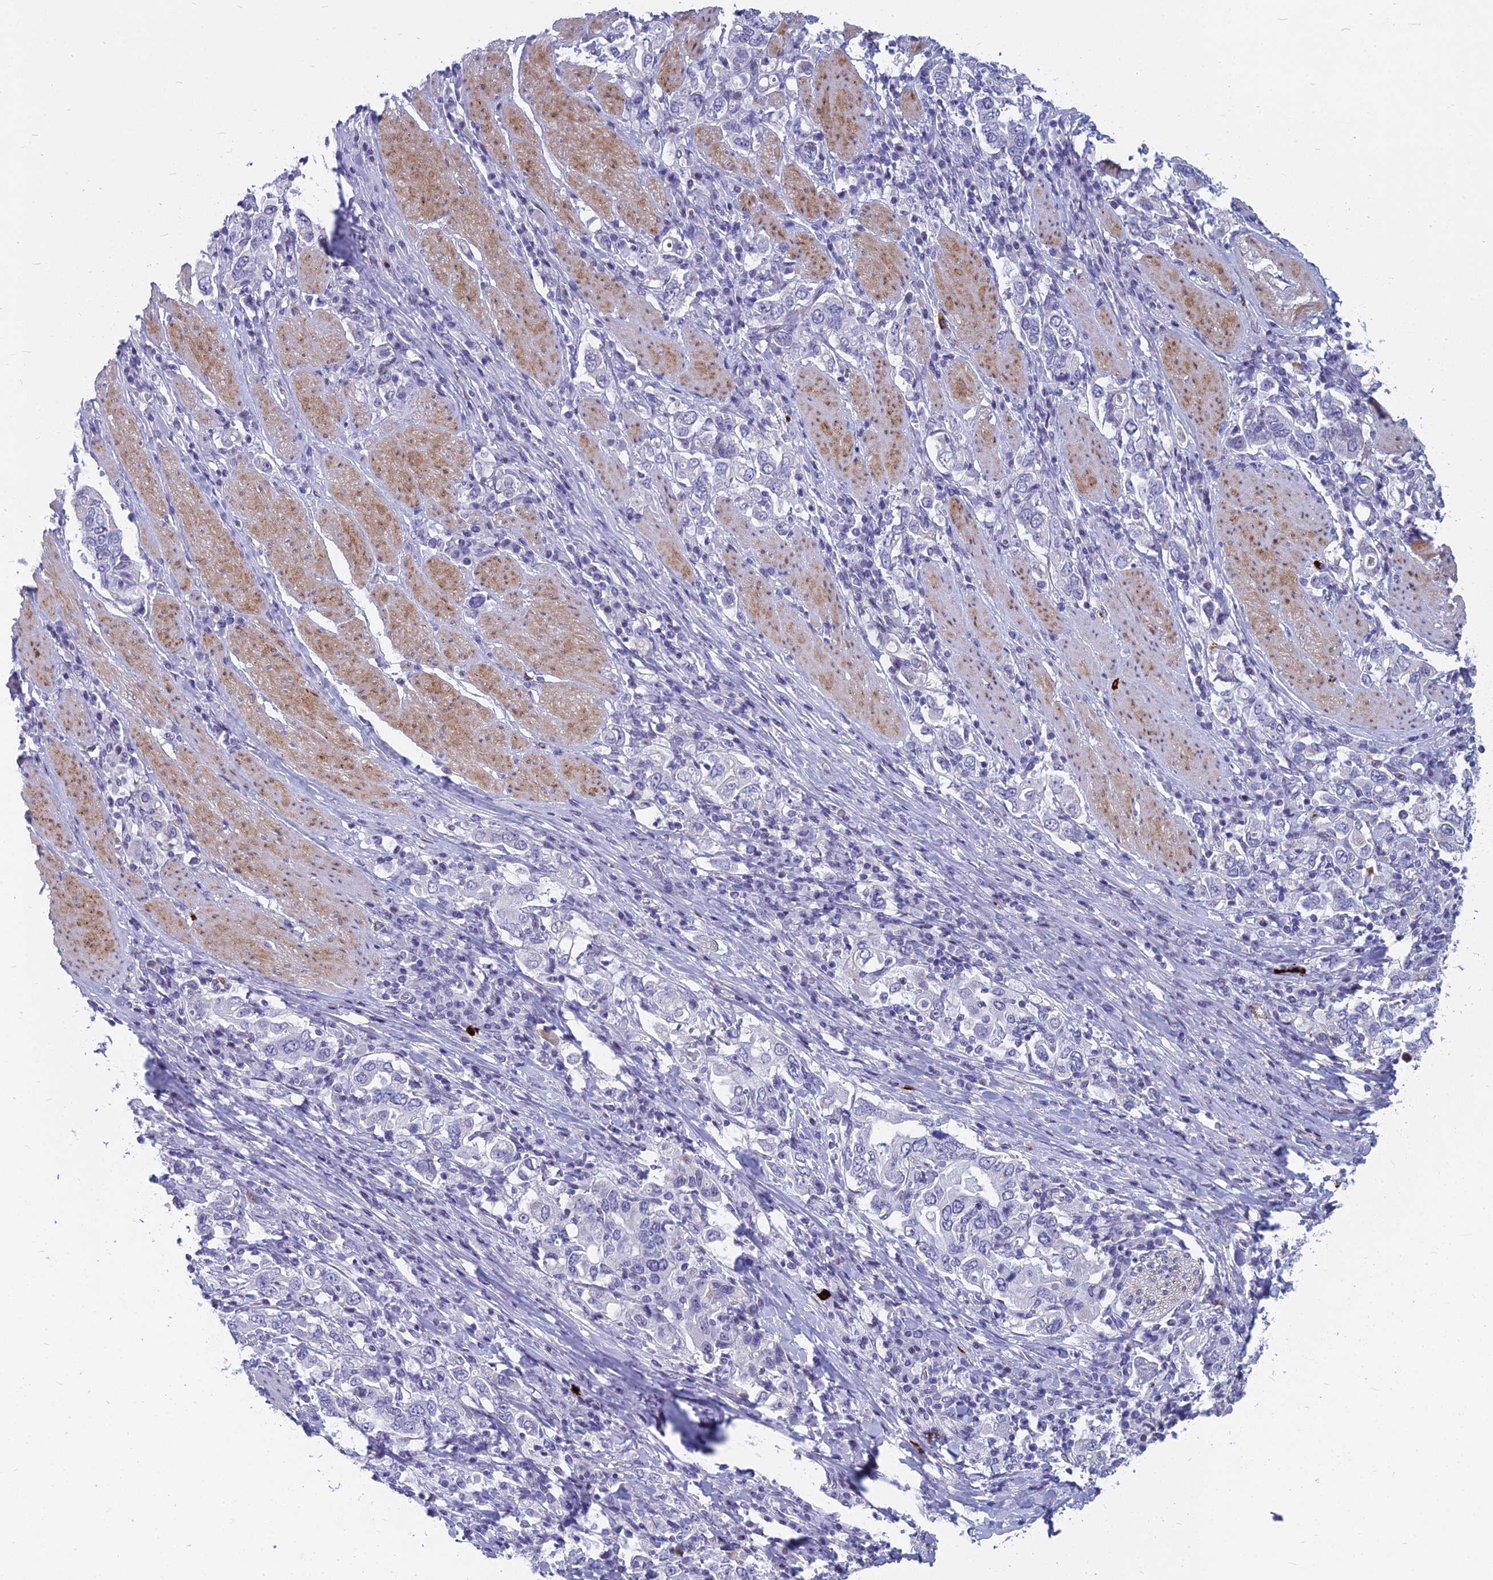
{"staining": {"intensity": "negative", "quantity": "none", "location": "none"}, "tissue": "stomach cancer", "cell_type": "Tumor cells", "image_type": "cancer", "snomed": [{"axis": "morphology", "description": "Adenocarcinoma, NOS"}, {"axis": "topography", "description": "Stomach, upper"}], "caption": "Immunohistochemistry of stomach cancer reveals no staining in tumor cells.", "gene": "MYBPC2", "patient": {"sex": "male", "age": 62}}